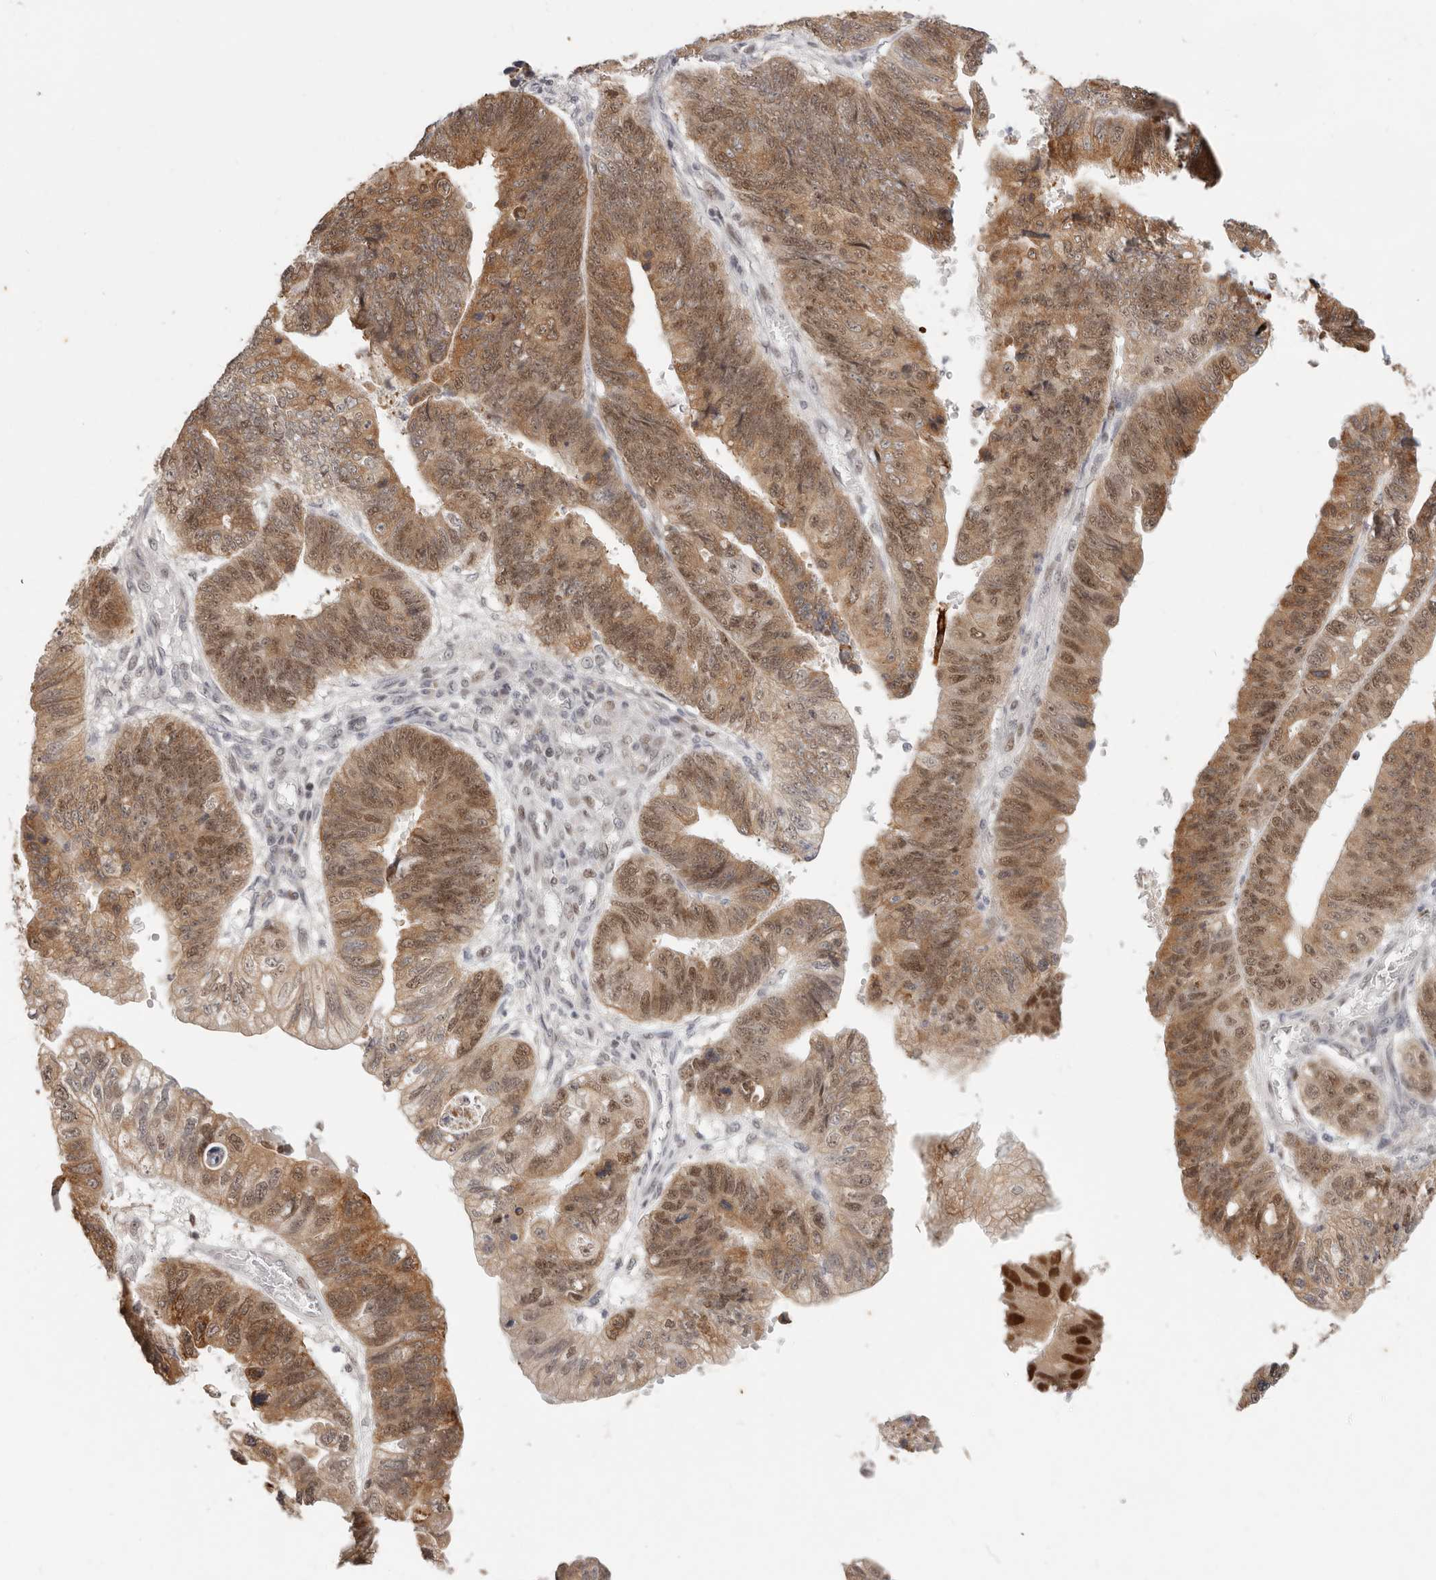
{"staining": {"intensity": "moderate", "quantity": ">75%", "location": "cytoplasmic/membranous,nuclear"}, "tissue": "stomach cancer", "cell_type": "Tumor cells", "image_type": "cancer", "snomed": [{"axis": "morphology", "description": "Adenocarcinoma, NOS"}, {"axis": "topography", "description": "Stomach"}], "caption": "Immunohistochemical staining of human stomach cancer demonstrates moderate cytoplasmic/membranous and nuclear protein expression in approximately >75% of tumor cells.", "gene": "RFC2", "patient": {"sex": "male", "age": 59}}